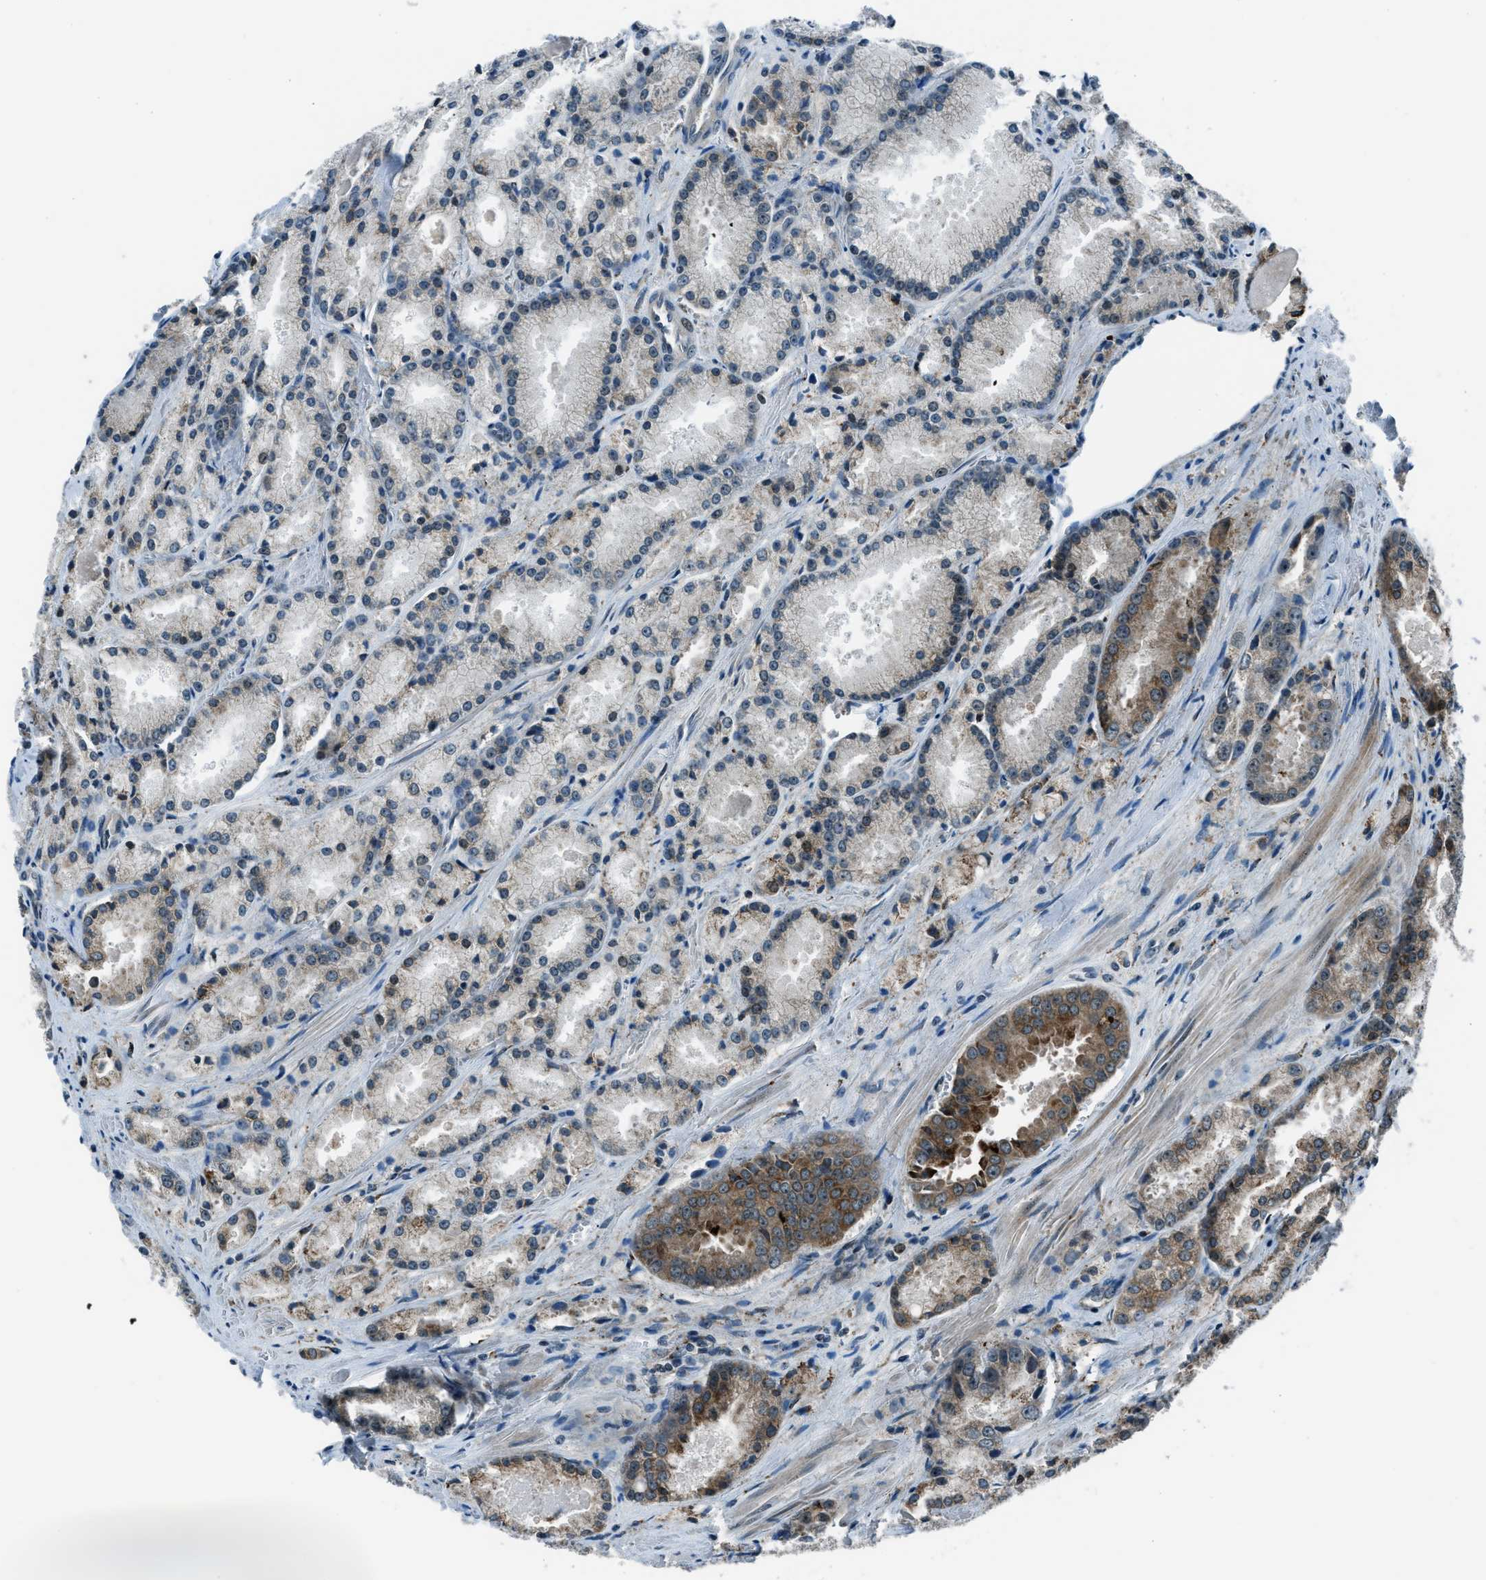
{"staining": {"intensity": "moderate", "quantity": "25%-75%", "location": "cytoplasmic/membranous"}, "tissue": "prostate cancer", "cell_type": "Tumor cells", "image_type": "cancer", "snomed": [{"axis": "morphology", "description": "Adenocarcinoma, Low grade"}, {"axis": "topography", "description": "Prostate"}], "caption": "Protein staining by immunohistochemistry reveals moderate cytoplasmic/membranous expression in approximately 25%-75% of tumor cells in prostate cancer (low-grade adenocarcinoma).", "gene": "ACTL9", "patient": {"sex": "male", "age": 64}}